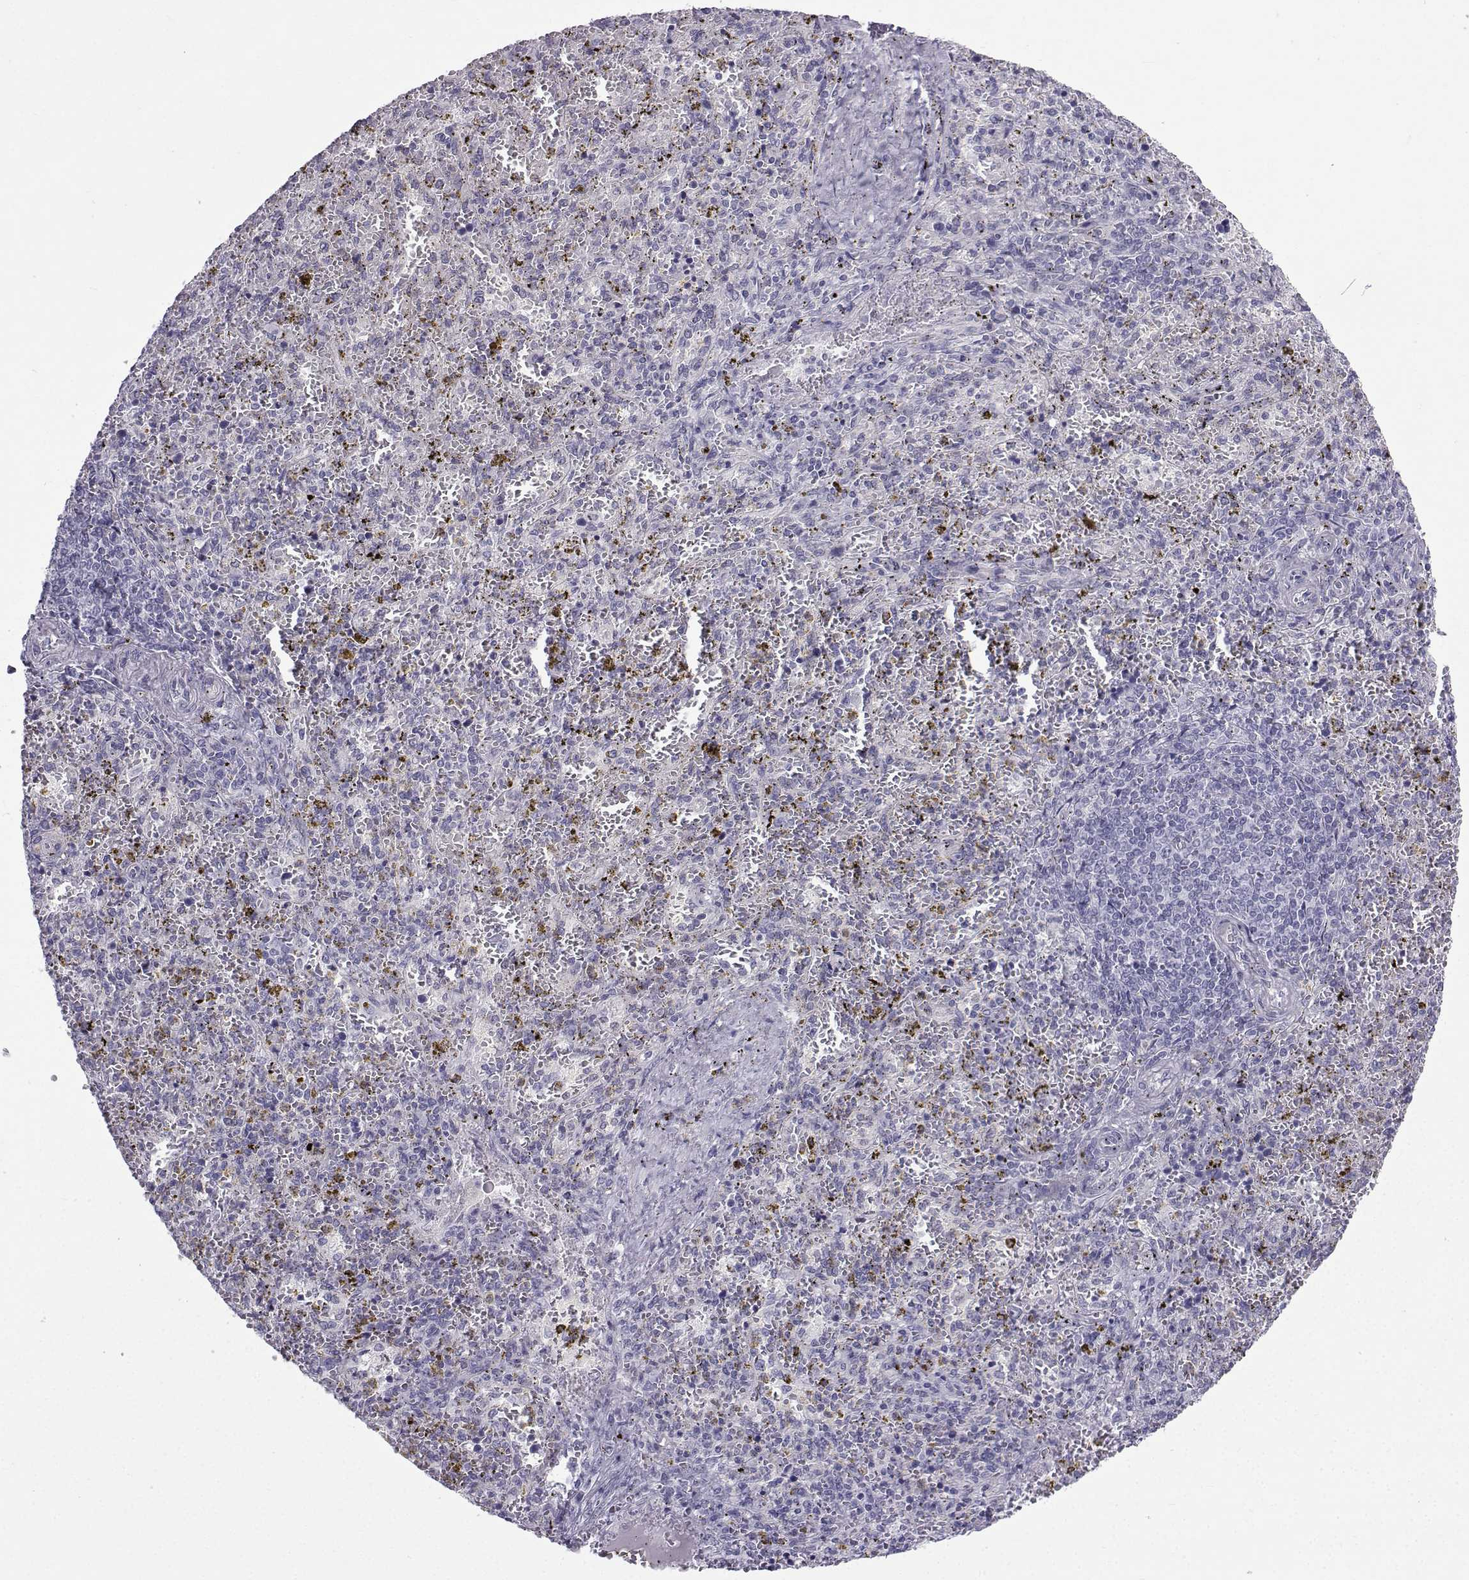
{"staining": {"intensity": "negative", "quantity": "none", "location": "none"}, "tissue": "spleen", "cell_type": "Cells in red pulp", "image_type": "normal", "snomed": [{"axis": "morphology", "description": "Normal tissue, NOS"}, {"axis": "topography", "description": "Spleen"}], "caption": "Spleen stained for a protein using immunohistochemistry reveals no staining cells in red pulp.", "gene": "CFAP53", "patient": {"sex": "female", "age": 50}}